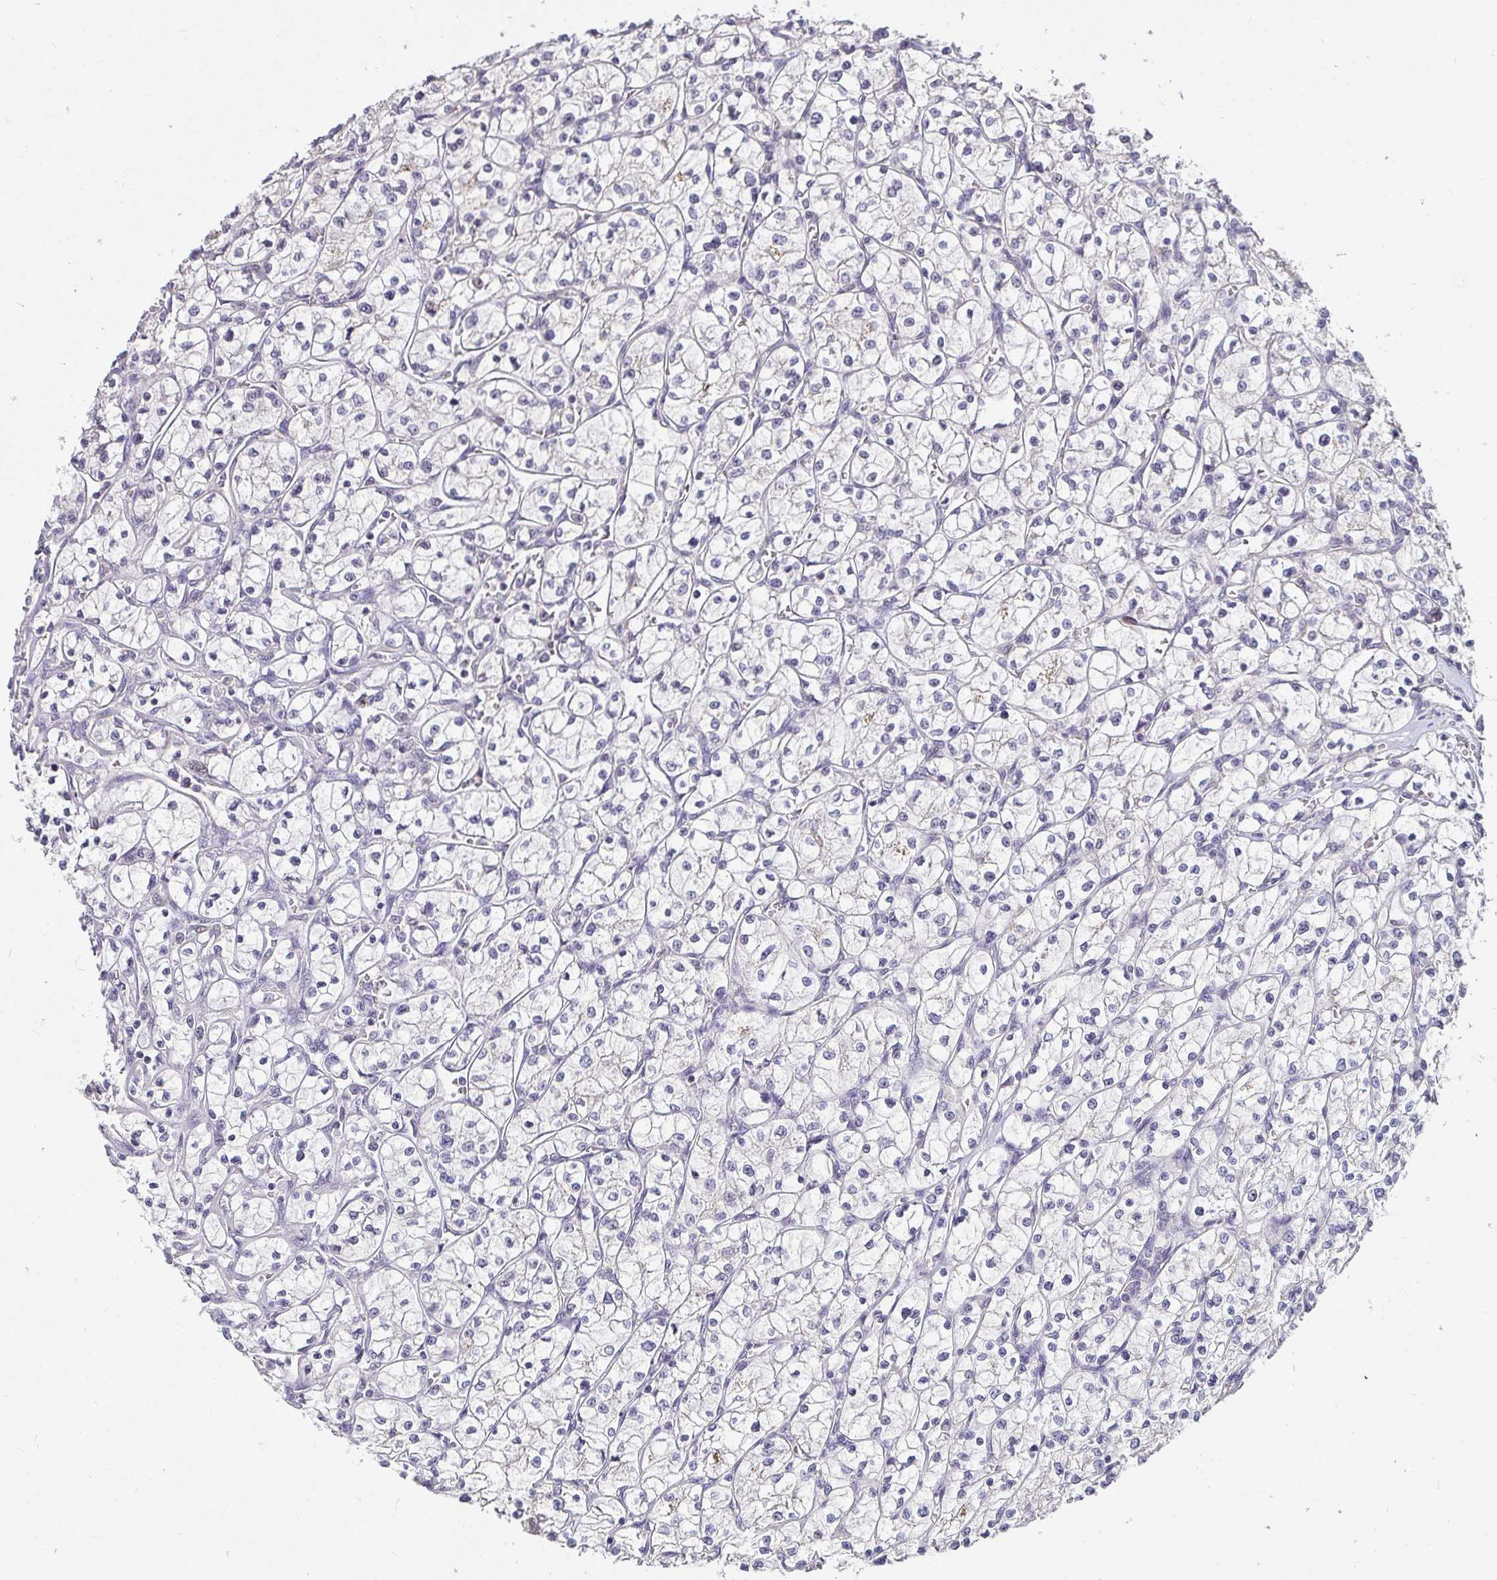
{"staining": {"intensity": "negative", "quantity": "none", "location": "none"}, "tissue": "renal cancer", "cell_type": "Tumor cells", "image_type": "cancer", "snomed": [{"axis": "morphology", "description": "Adenocarcinoma, NOS"}, {"axis": "topography", "description": "Kidney"}], "caption": "High magnification brightfield microscopy of renal cancer stained with DAB (brown) and counterstained with hematoxylin (blue): tumor cells show no significant expression.", "gene": "ANLN", "patient": {"sex": "female", "age": 64}}